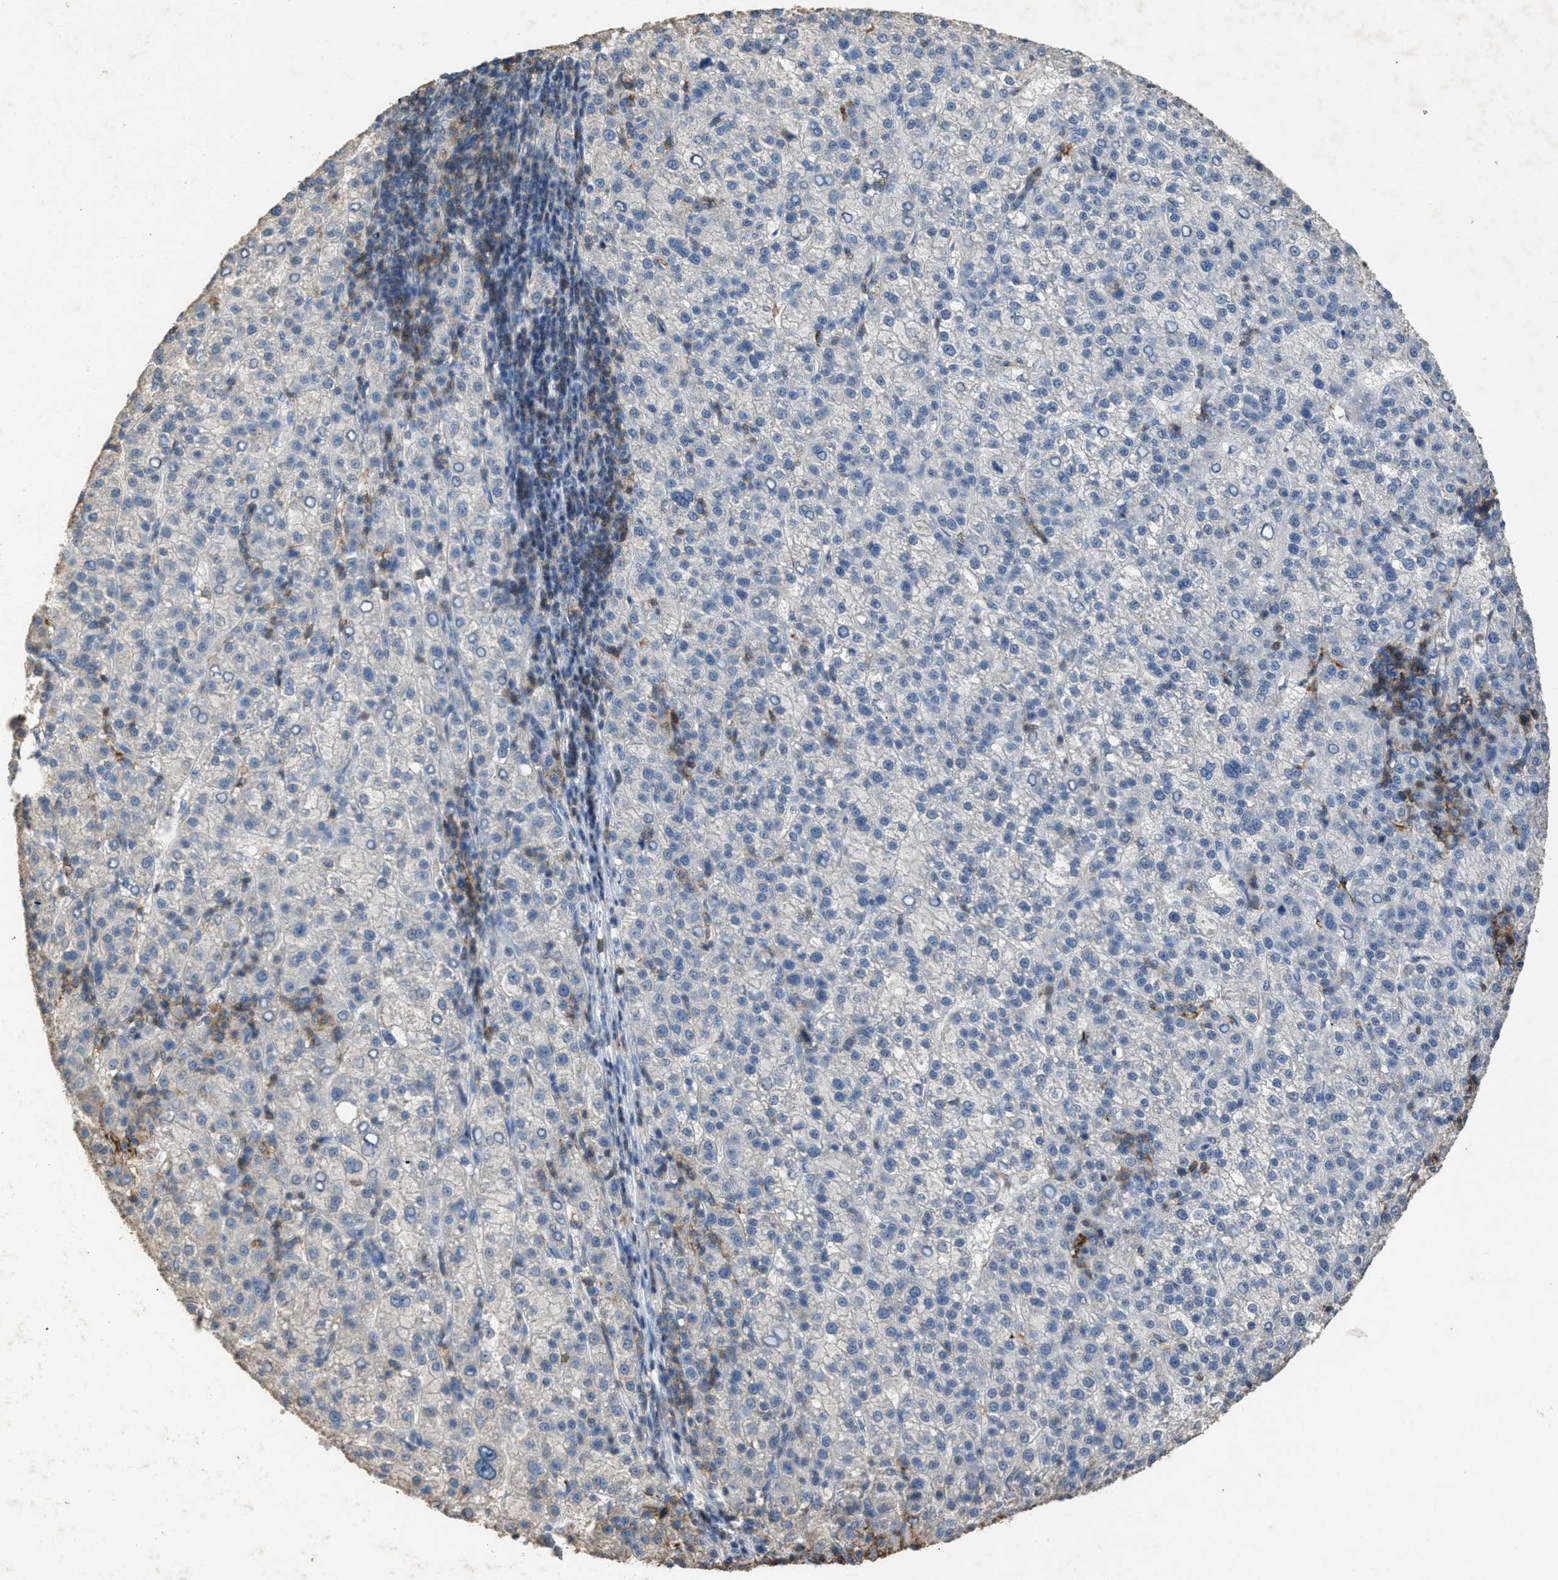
{"staining": {"intensity": "negative", "quantity": "none", "location": "none"}, "tissue": "liver cancer", "cell_type": "Tumor cells", "image_type": "cancer", "snomed": [{"axis": "morphology", "description": "Carcinoma, Hepatocellular, NOS"}, {"axis": "topography", "description": "Liver"}], "caption": "A photomicrograph of human liver cancer (hepatocellular carcinoma) is negative for staining in tumor cells. (Stains: DAB (3,3'-diaminobenzidine) IHC with hematoxylin counter stain, Microscopy: brightfield microscopy at high magnification).", "gene": "OR51E1", "patient": {"sex": "female", "age": 58}}